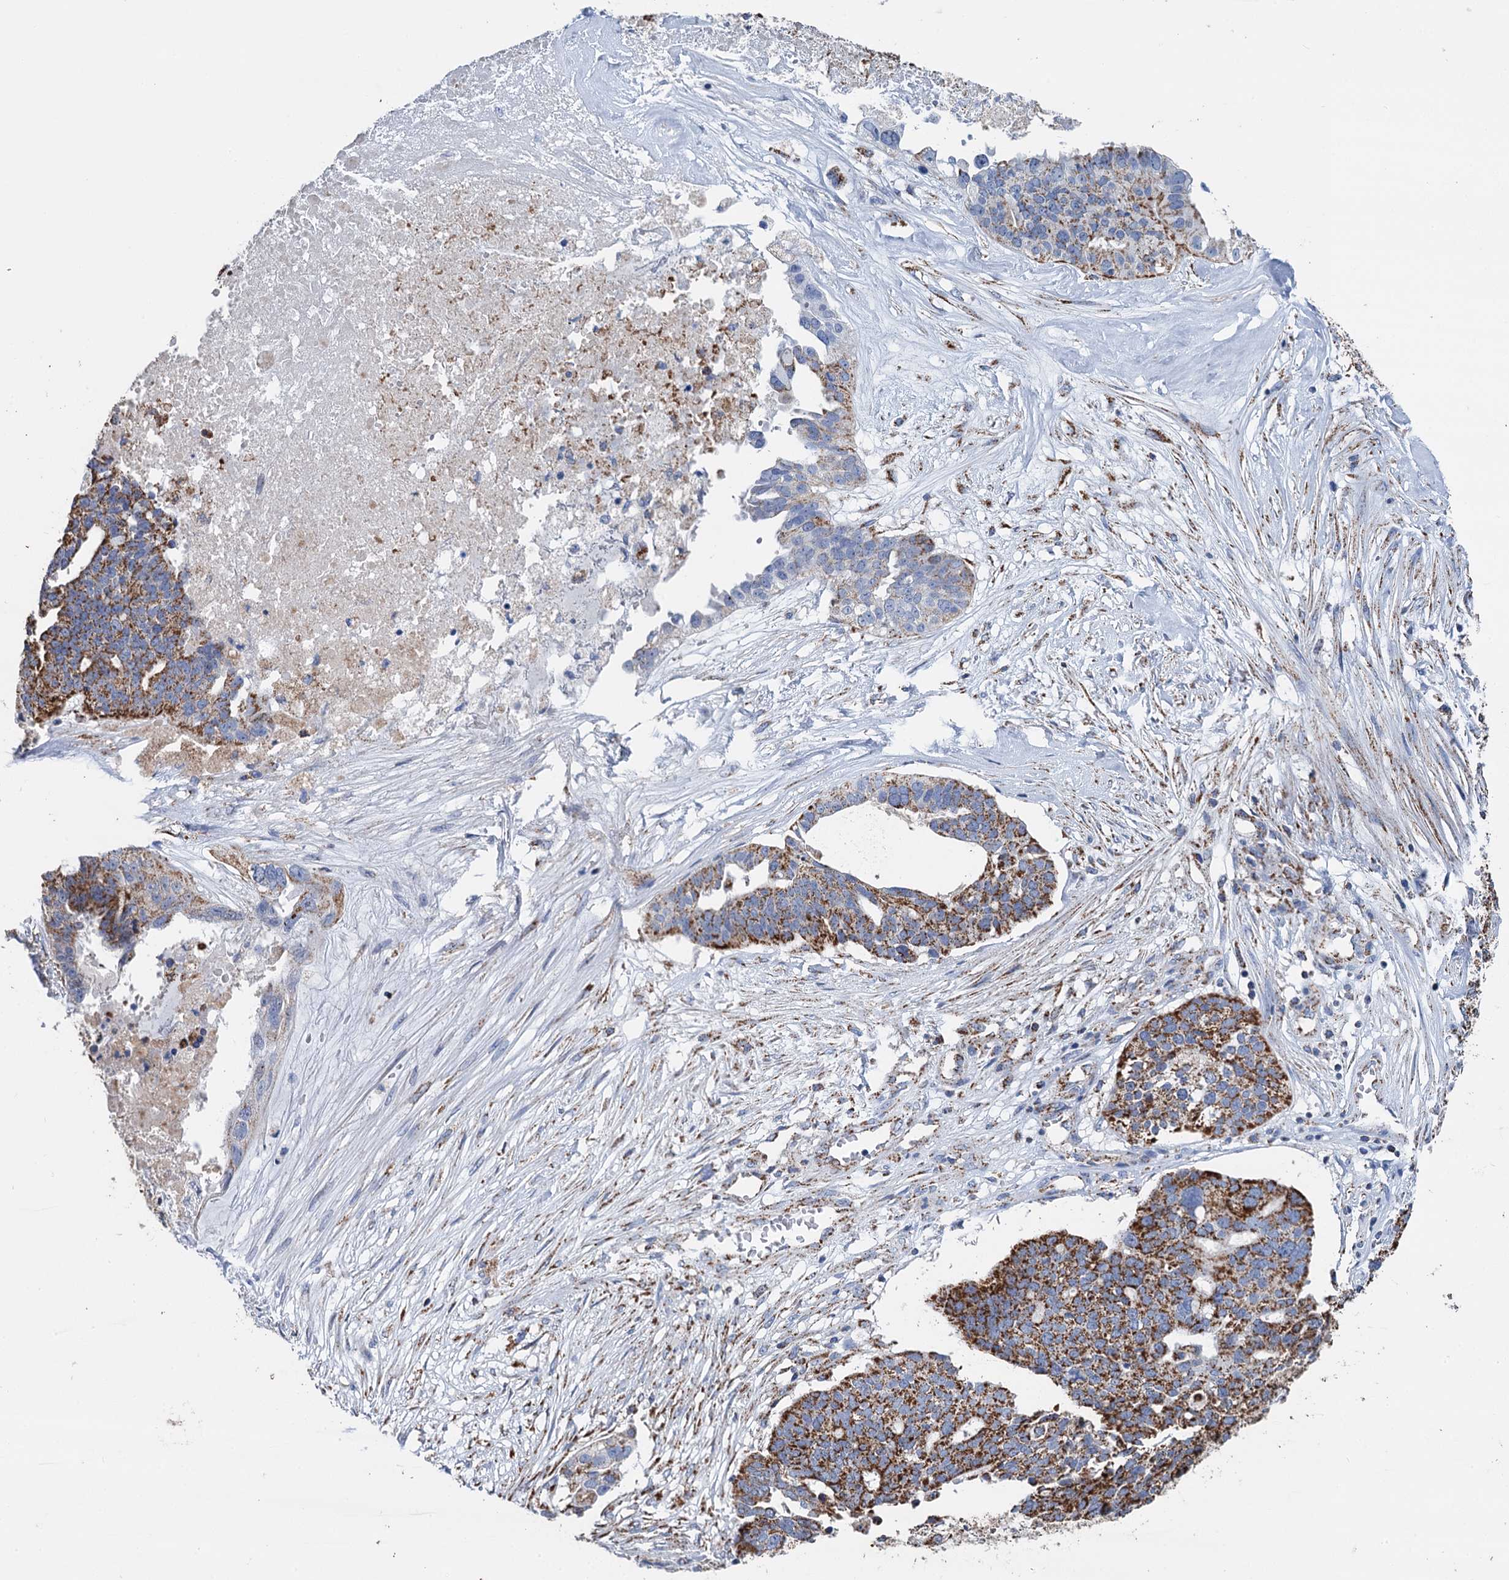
{"staining": {"intensity": "strong", "quantity": ">75%", "location": "cytoplasmic/membranous"}, "tissue": "ovarian cancer", "cell_type": "Tumor cells", "image_type": "cancer", "snomed": [{"axis": "morphology", "description": "Cystadenocarcinoma, serous, NOS"}, {"axis": "topography", "description": "Ovary"}], "caption": "Immunohistochemical staining of ovarian cancer (serous cystadenocarcinoma) exhibits high levels of strong cytoplasmic/membranous protein positivity in approximately >75% of tumor cells.", "gene": "IVD", "patient": {"sex": "female", "age": 59}}